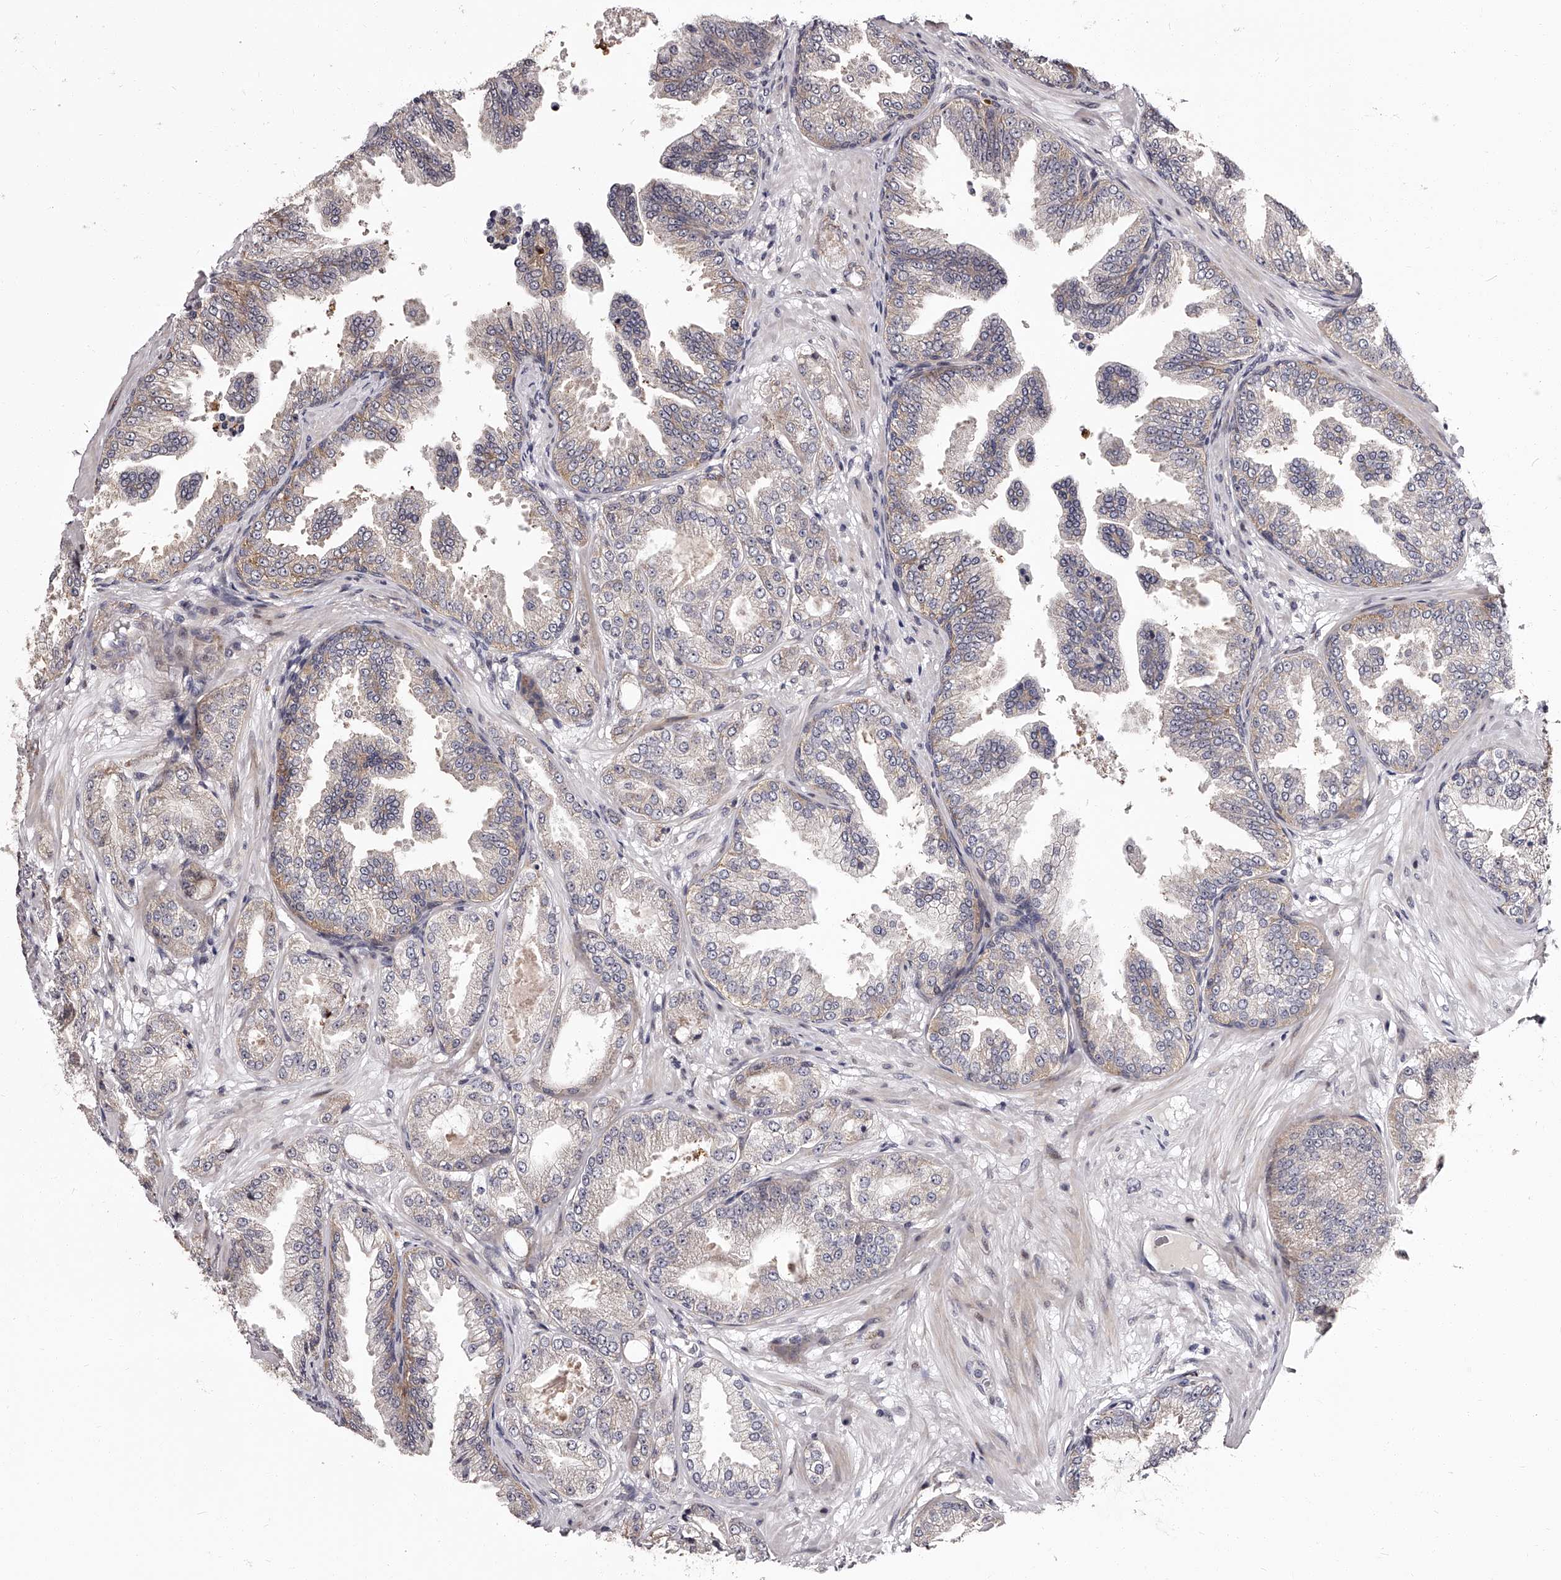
{"staining": {"intensity": "weak", "quantity": "<25%", "location": "cytoplasmic/membranous"}, "tissue": "prostate cancer", "cell_type": "Tumor cells", "image_type": "cancer", "snomed": [{"axis": "morphology", "description": "Adenocarcinoma, Low grade"}, {"axis": "topography", "description": "Prostate"}], "caption": "Human prostate cancer (low-grade adenocarcinoma) stained for a protein using immunohistochemistry displays no staining in tumor cells.", "gene": "RSC1A1", "patient": {"sex": "male", "age": 63}}